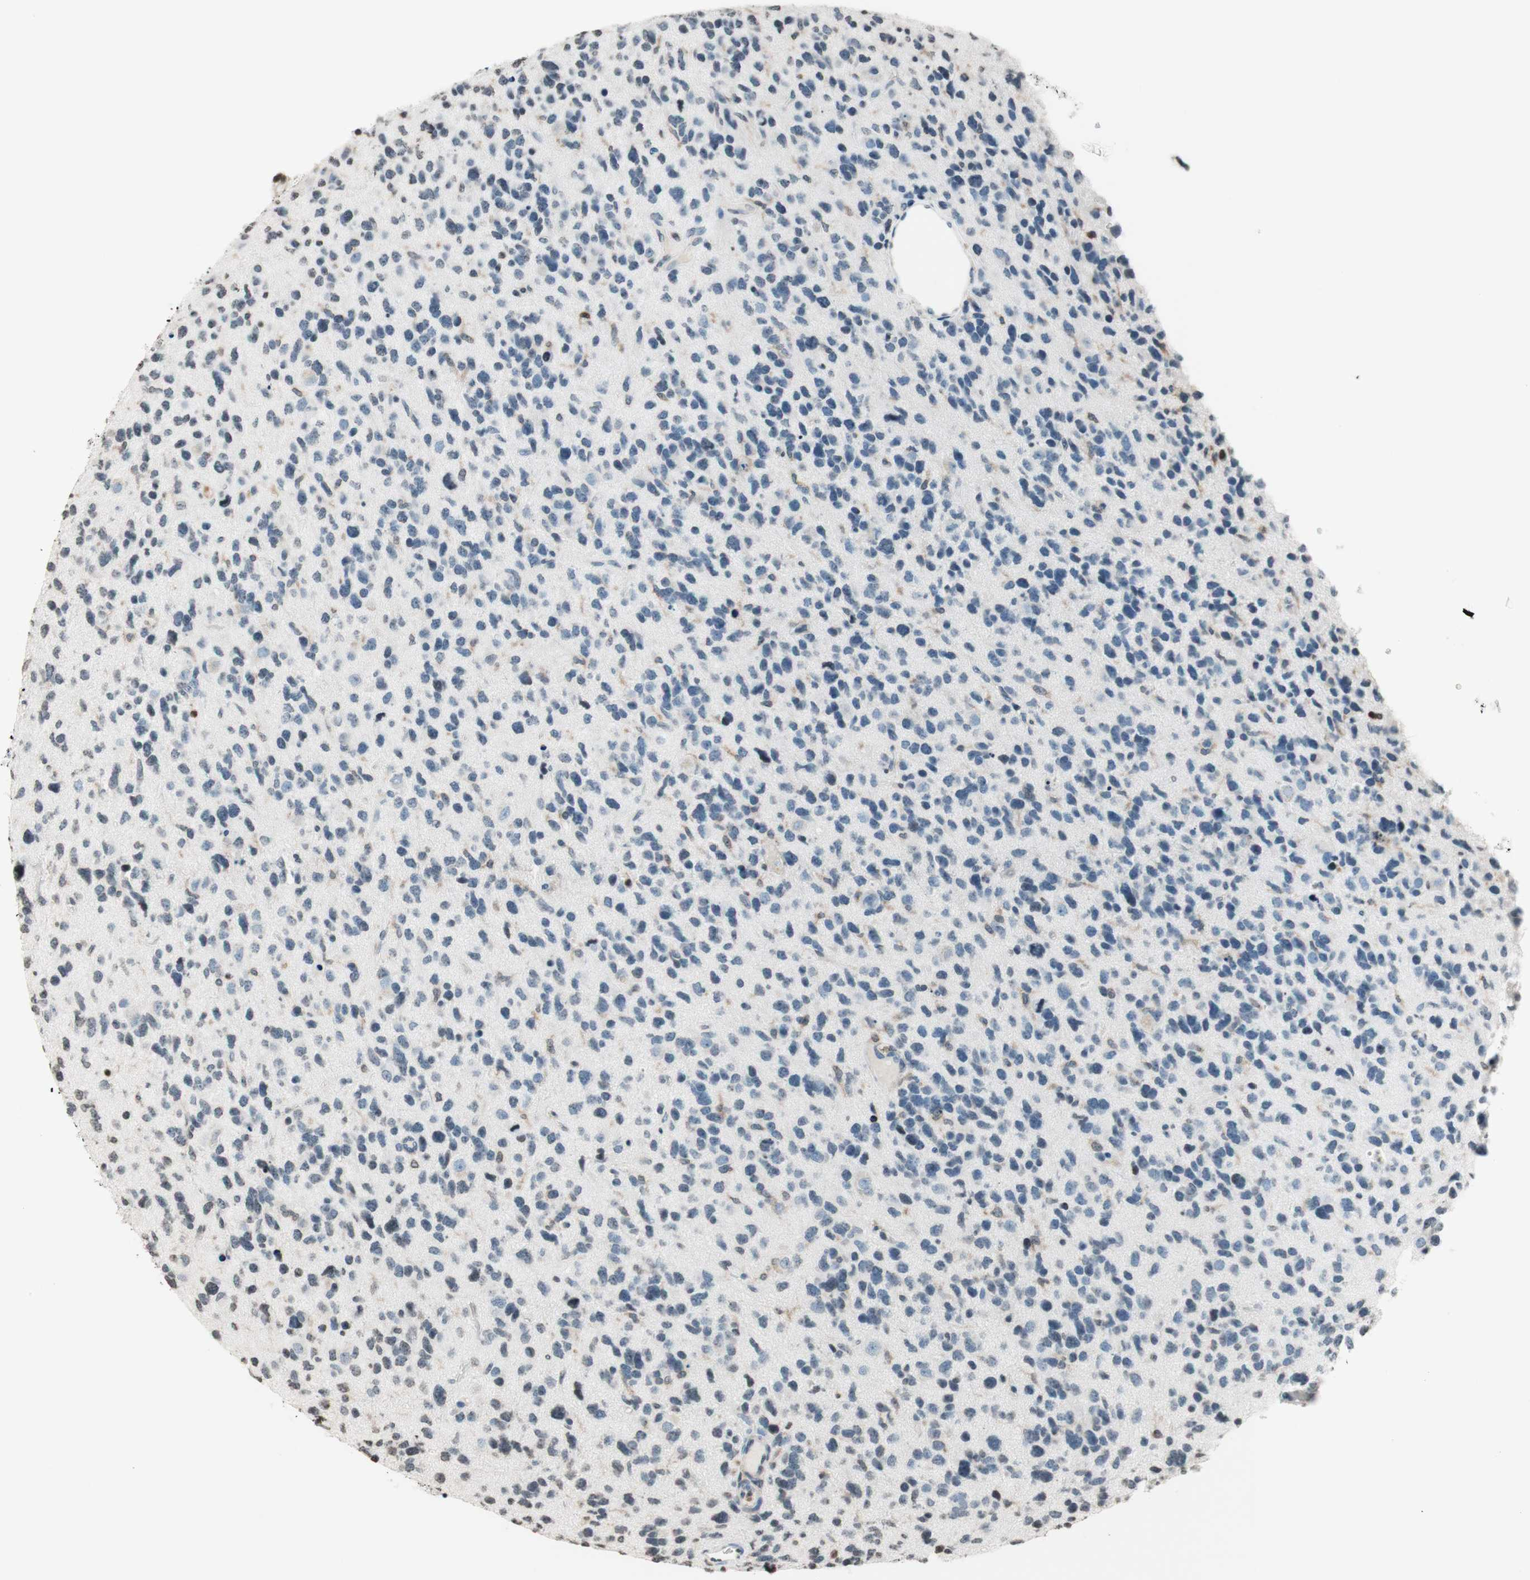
{"staining": {"intensity": "negative", "quantity": "none", "location": "none"}, "tissue": "glioma", "cell_type": "Tumor cells", "image_type": "cancer", "snomed": [{"axis": "morphology", "description": "Glioma, malignant, High grade"}, {"axis": "topography", "description": "Brain"}], "caption": "Photomicrograph shows no significant protein staining in tumor cells of malignant glioma (high-grade).", "gene": "WIPF1", "patient": {"sex": "female", "age": 58}}